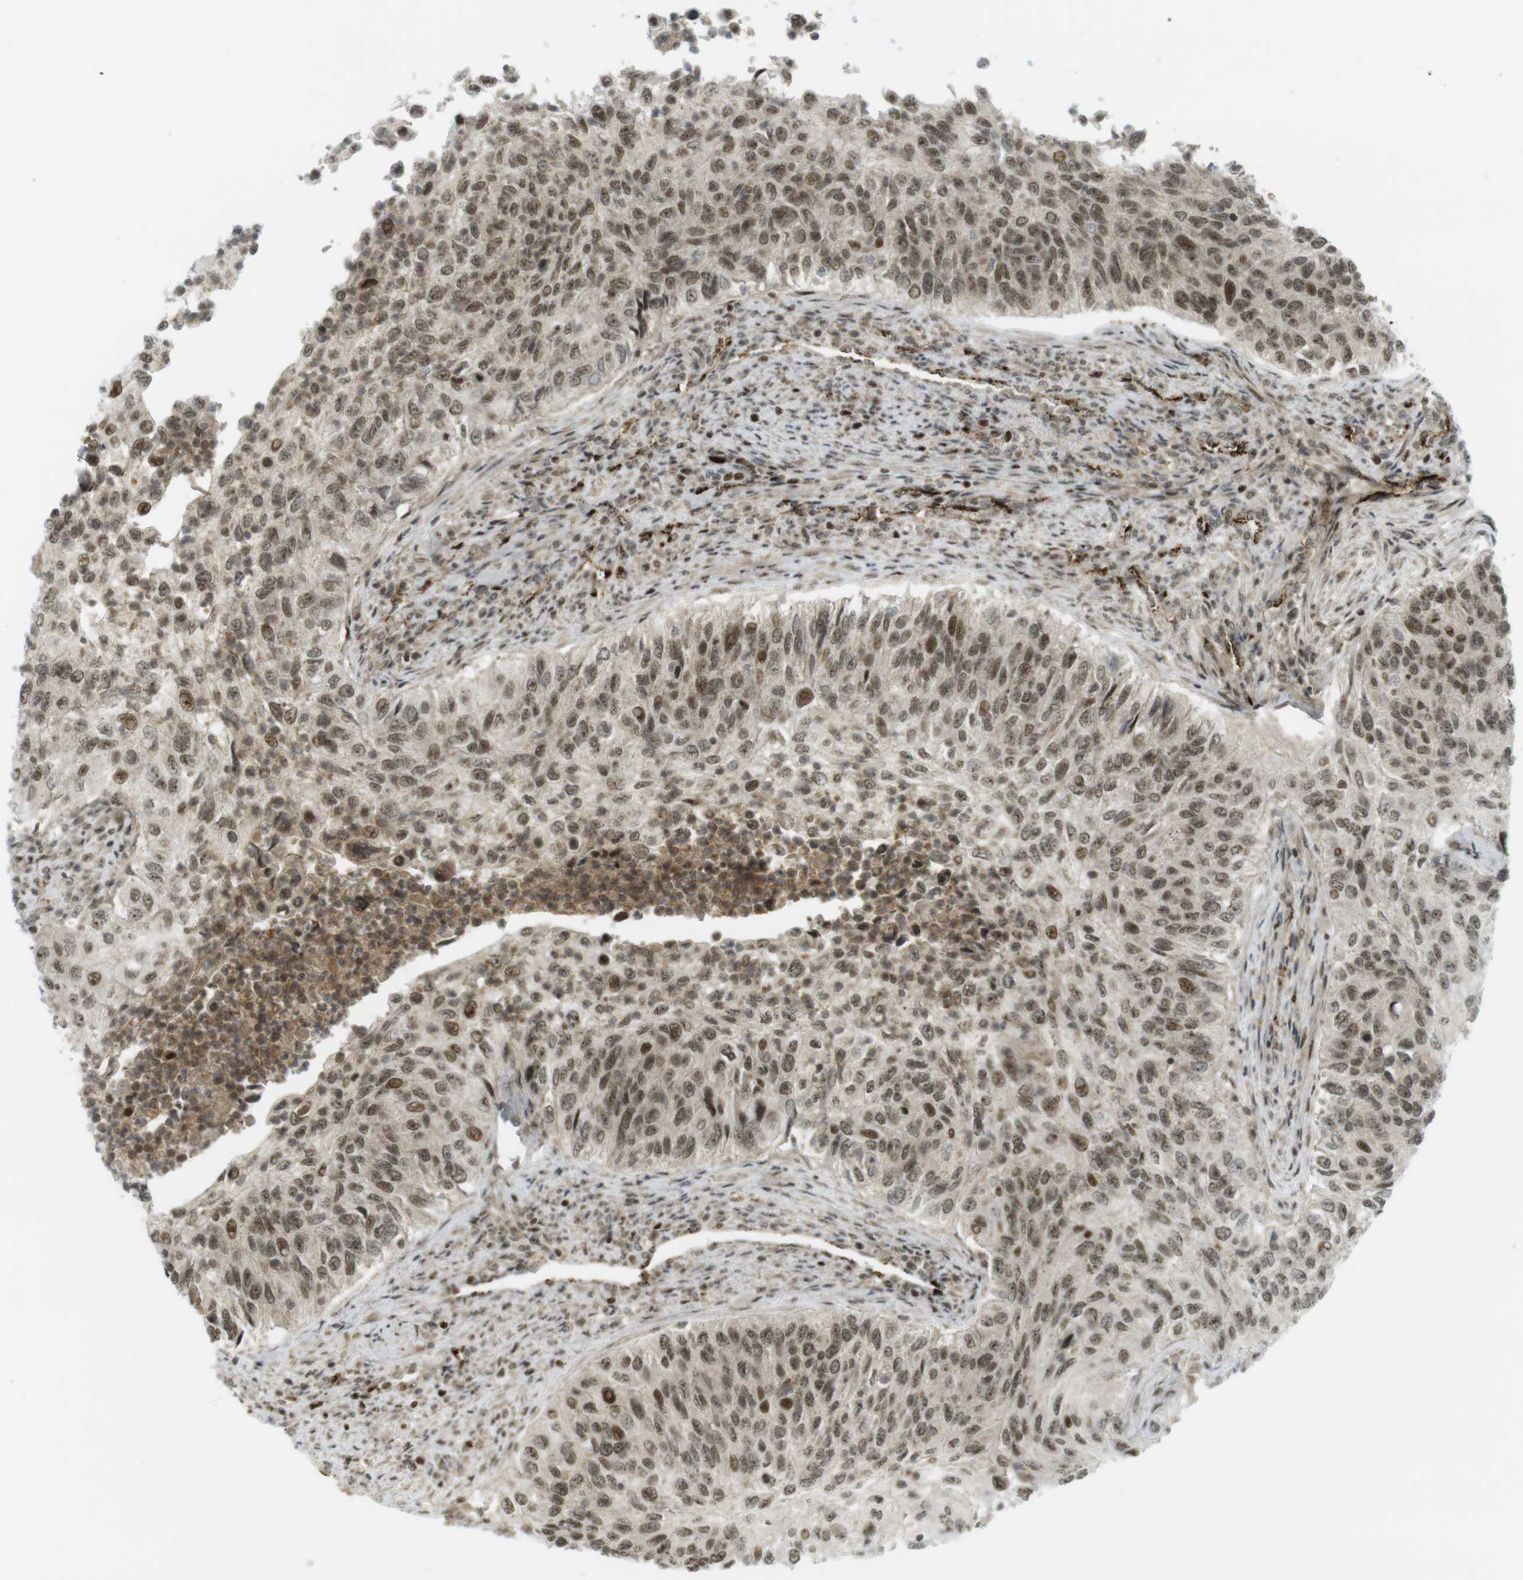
{"staining": {"intensity": "moderate", "quantity": ">75%", "location": "nuclear"}, "tissue": "urothelial cancer", "cell_type": "Tumor cells", "image_type": "cancer", "snomed": [{"axis": "morphology", "description": "Urothelial carcinoma, High grade"}, {"axis": "topography", "description": "Urinary bladder"}], "caption": "A high-resolution histopathology image shows immunohistochemistry (IHC) staining of urothelial carcinoma (high-grade), which reveals moderate nuclear expression in approximately >75% of tumor cells.", "gene": "PPP1R13B", "patient": {"sex": "female", "age": 60}}